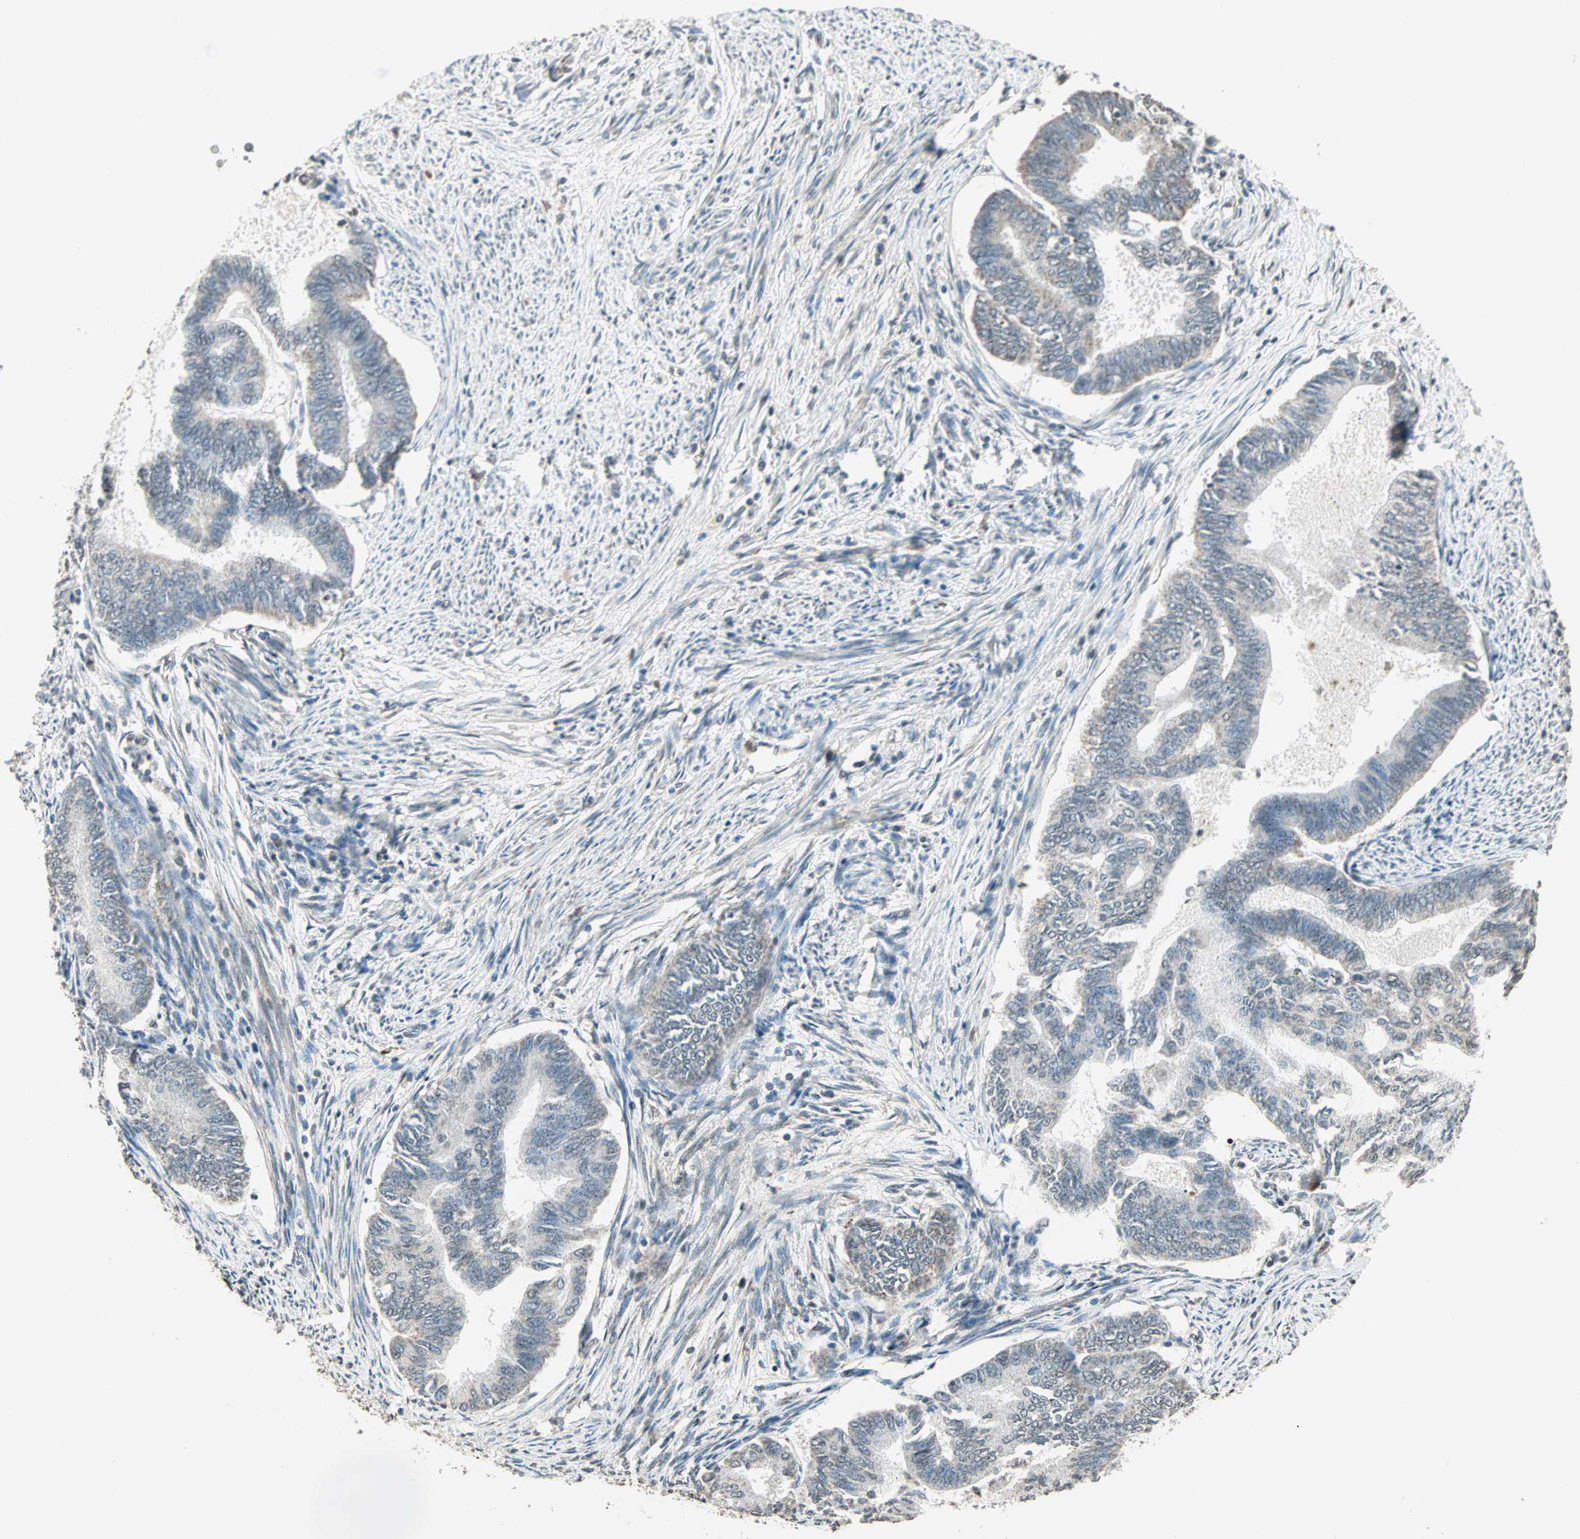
{"staining": {"intensity": "weak", "quantity": "<25%", "location": "cytoplasmic/membranous"}, "tissue": "endometrial cancer", "cell_type": "Tumor cells", "image_type": "cancer", "snomed": [{"axis": "morphology", "description": "Adenocarcinoma, NOS"}, {"axis": "topography", "description": "Endometrium"}], "caption": "The micrograph exhibits no staining of tumor cells in adenocarcinoma (endometrial).", "gene": "PRELID1", "patient": {"sex": "female", "age": 86}}